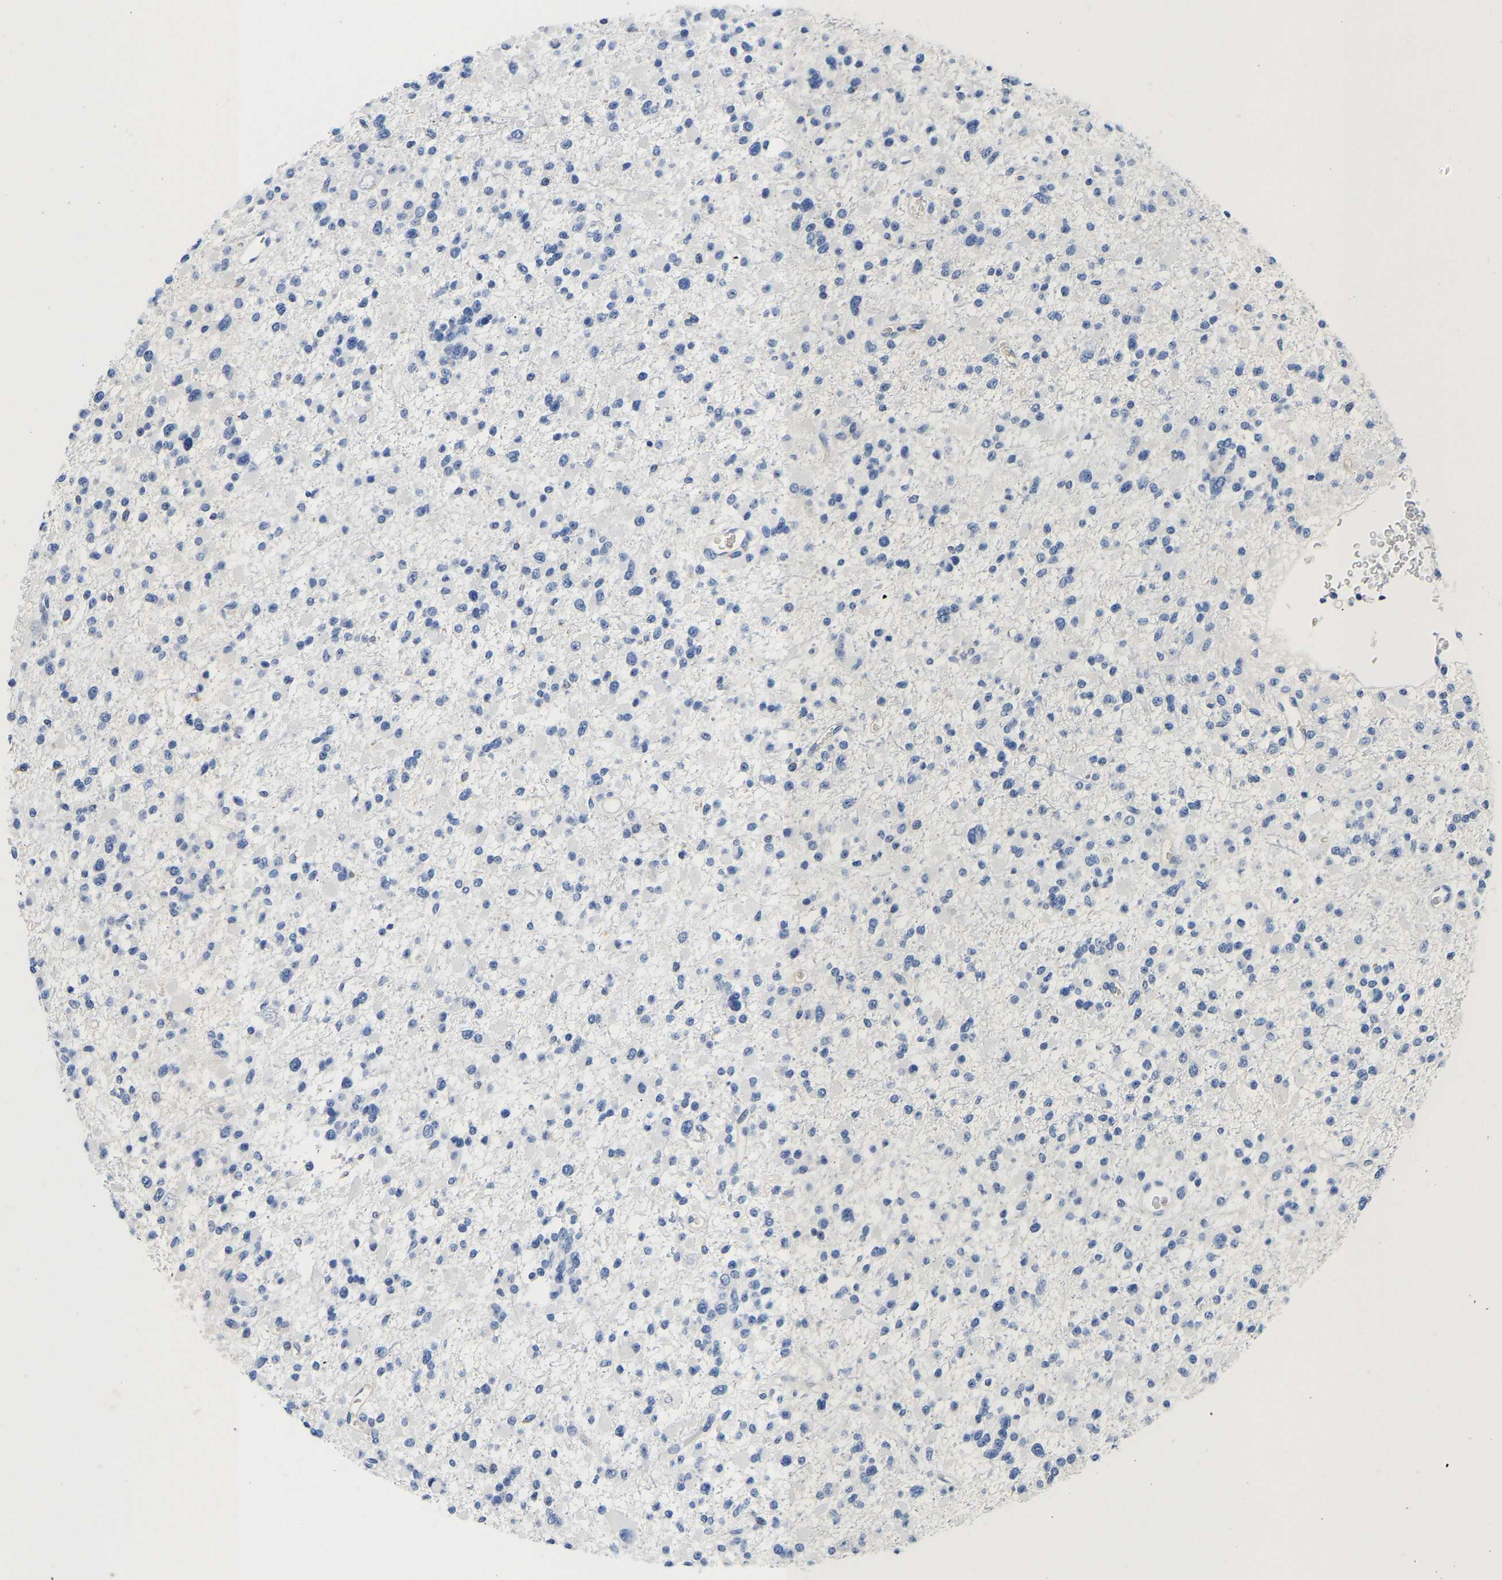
{"staining": {"intensity": "negative", "quantity": "none", "location": "none"}, "tissue": "glioma", "cell_type": "Tumor cells", "image_type": "cancer", "snomed": [{"axis": "morphology", "description": "Glioma, malignant, Low grade"}, {"axis": "topography", "description": "Brain"}], "caption": "Tumor cells show no significant expression in malignant glioma (low-grade).", "gene": "PCK2", "patient": {"sex": "female", "age": 22}}